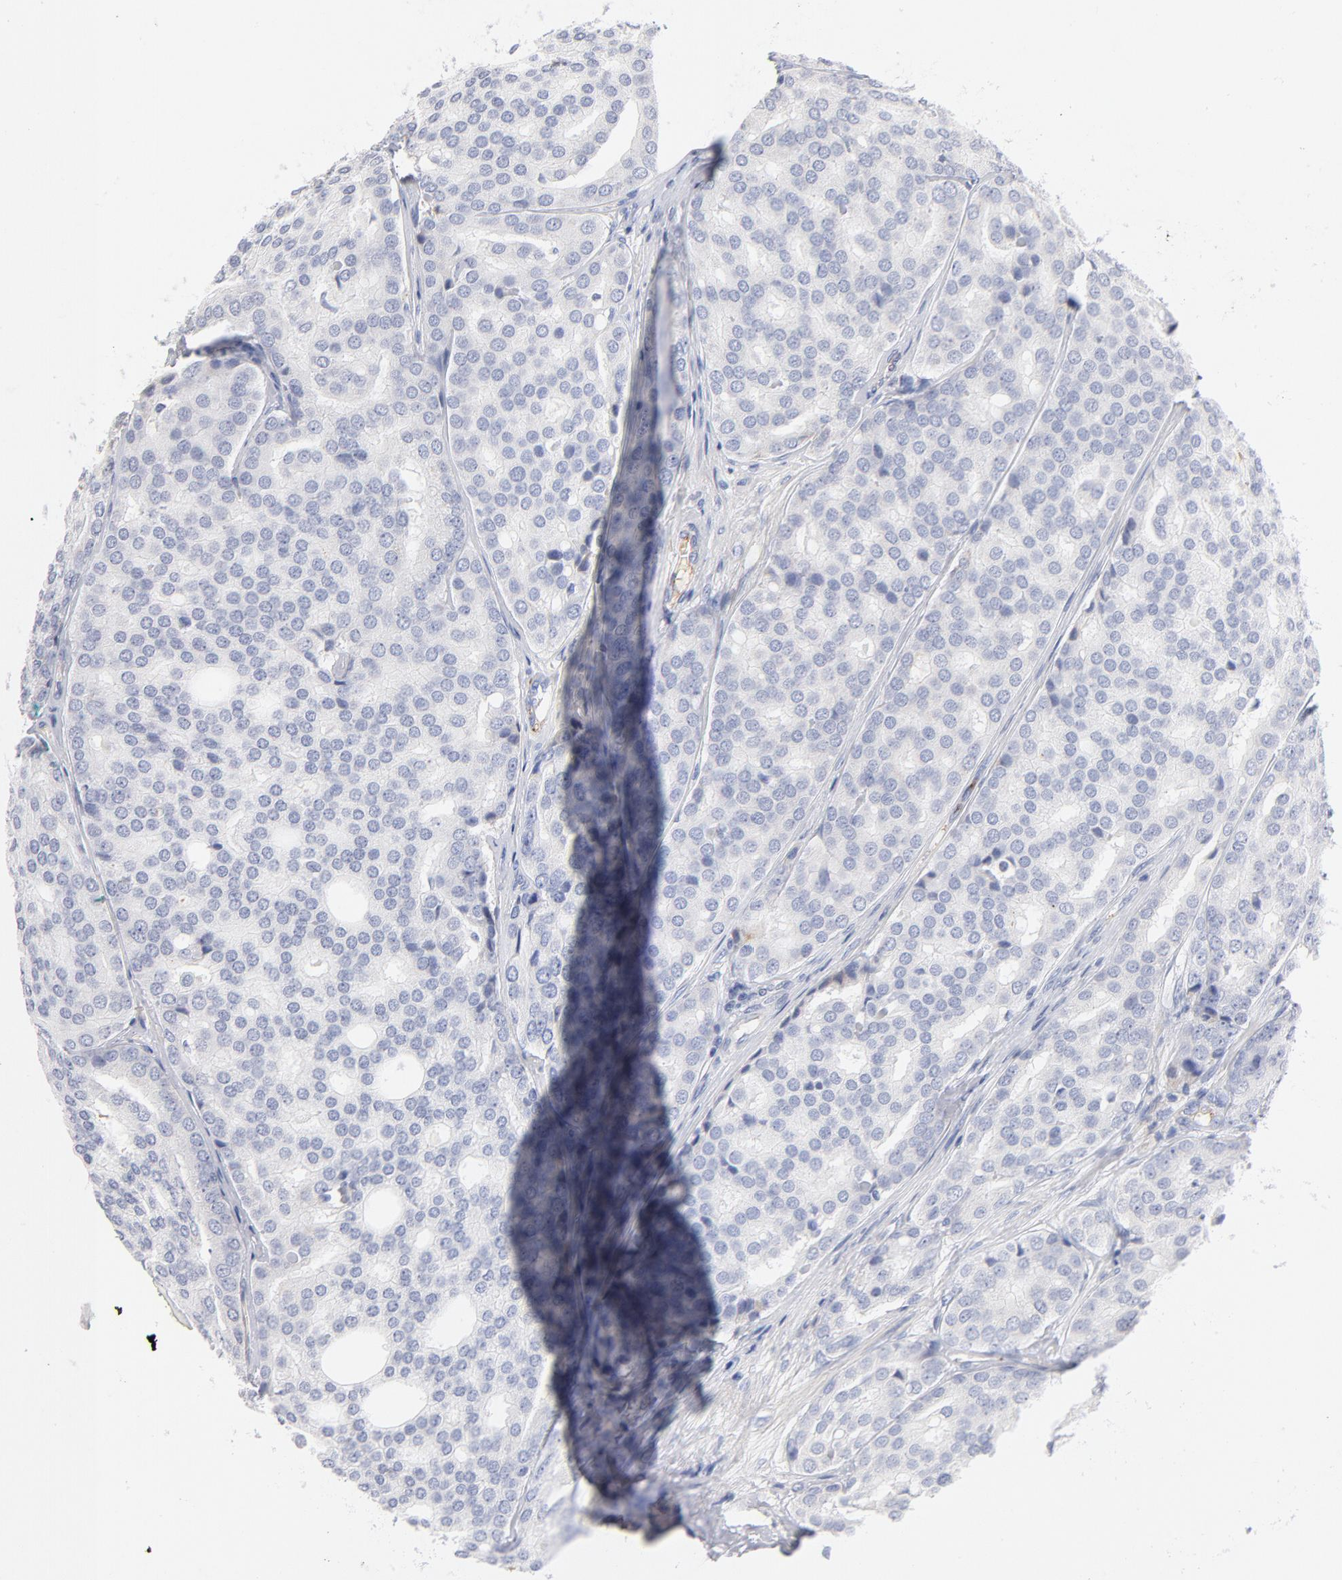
{"staining": {"intensity": "negative", "quantity": "none", "location": "none"}, "tissue": "prostate cancer", "cell_type": "Tumor cells", "image_type": "cancer", "snomed": [{"axis": "morphology", "description": "Adenocarcinoma, High grade"}, {"axis": "topography", "description": "Prostate"}], "caption": "Tumor cells are negative for brown protein staining in adenocarcinoma (high-grade) (prostate). The staining is performed using DAB (3,3'-diaminobenzidine) brown chromogen with nuclei counter-stained in using hematoxylin.", "gene": "PLAT", "patient": {"sex": "male", "age": 64}}